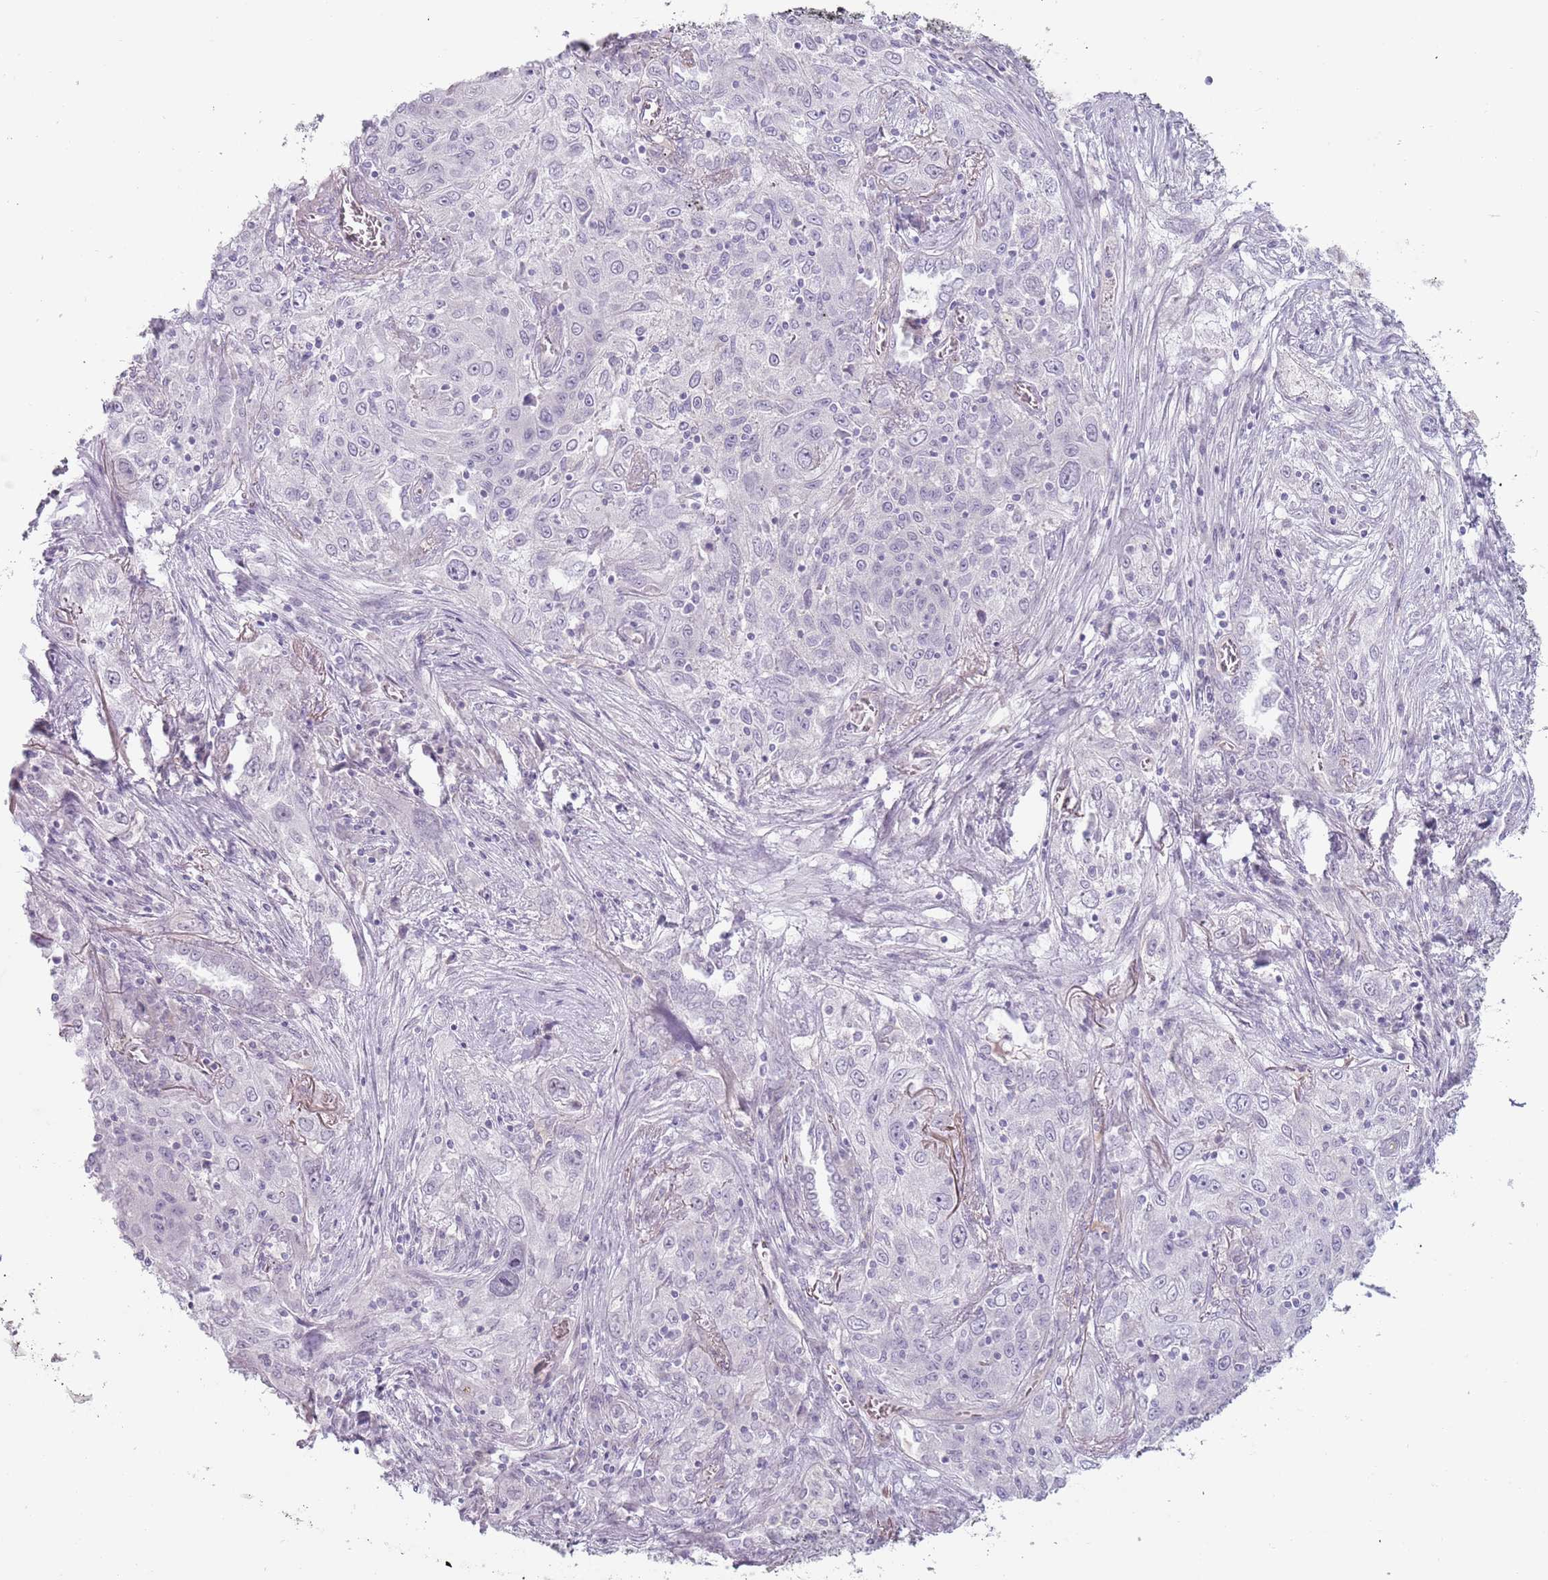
{"staining": {"intensity": "negative", "quantity": "none", "location": "none"}, "tissue": "lung cancer", "cell_type": "Tumor cells", "image_type": "cancer", "snomed": [{"axis": "morphology", "description": "Squamous cell carcinoma, NOS"}, {"axis": "topography", "description": "Lung"}], "caption": "A micrograph of squamous cell carcinoma (lung) stained for a protein displays no brown staining in tumor cells. (IHC, brightfield microscopy, high magnification).", "gene": "RFX2", "patient": {"sex": "female", "age": 69}}